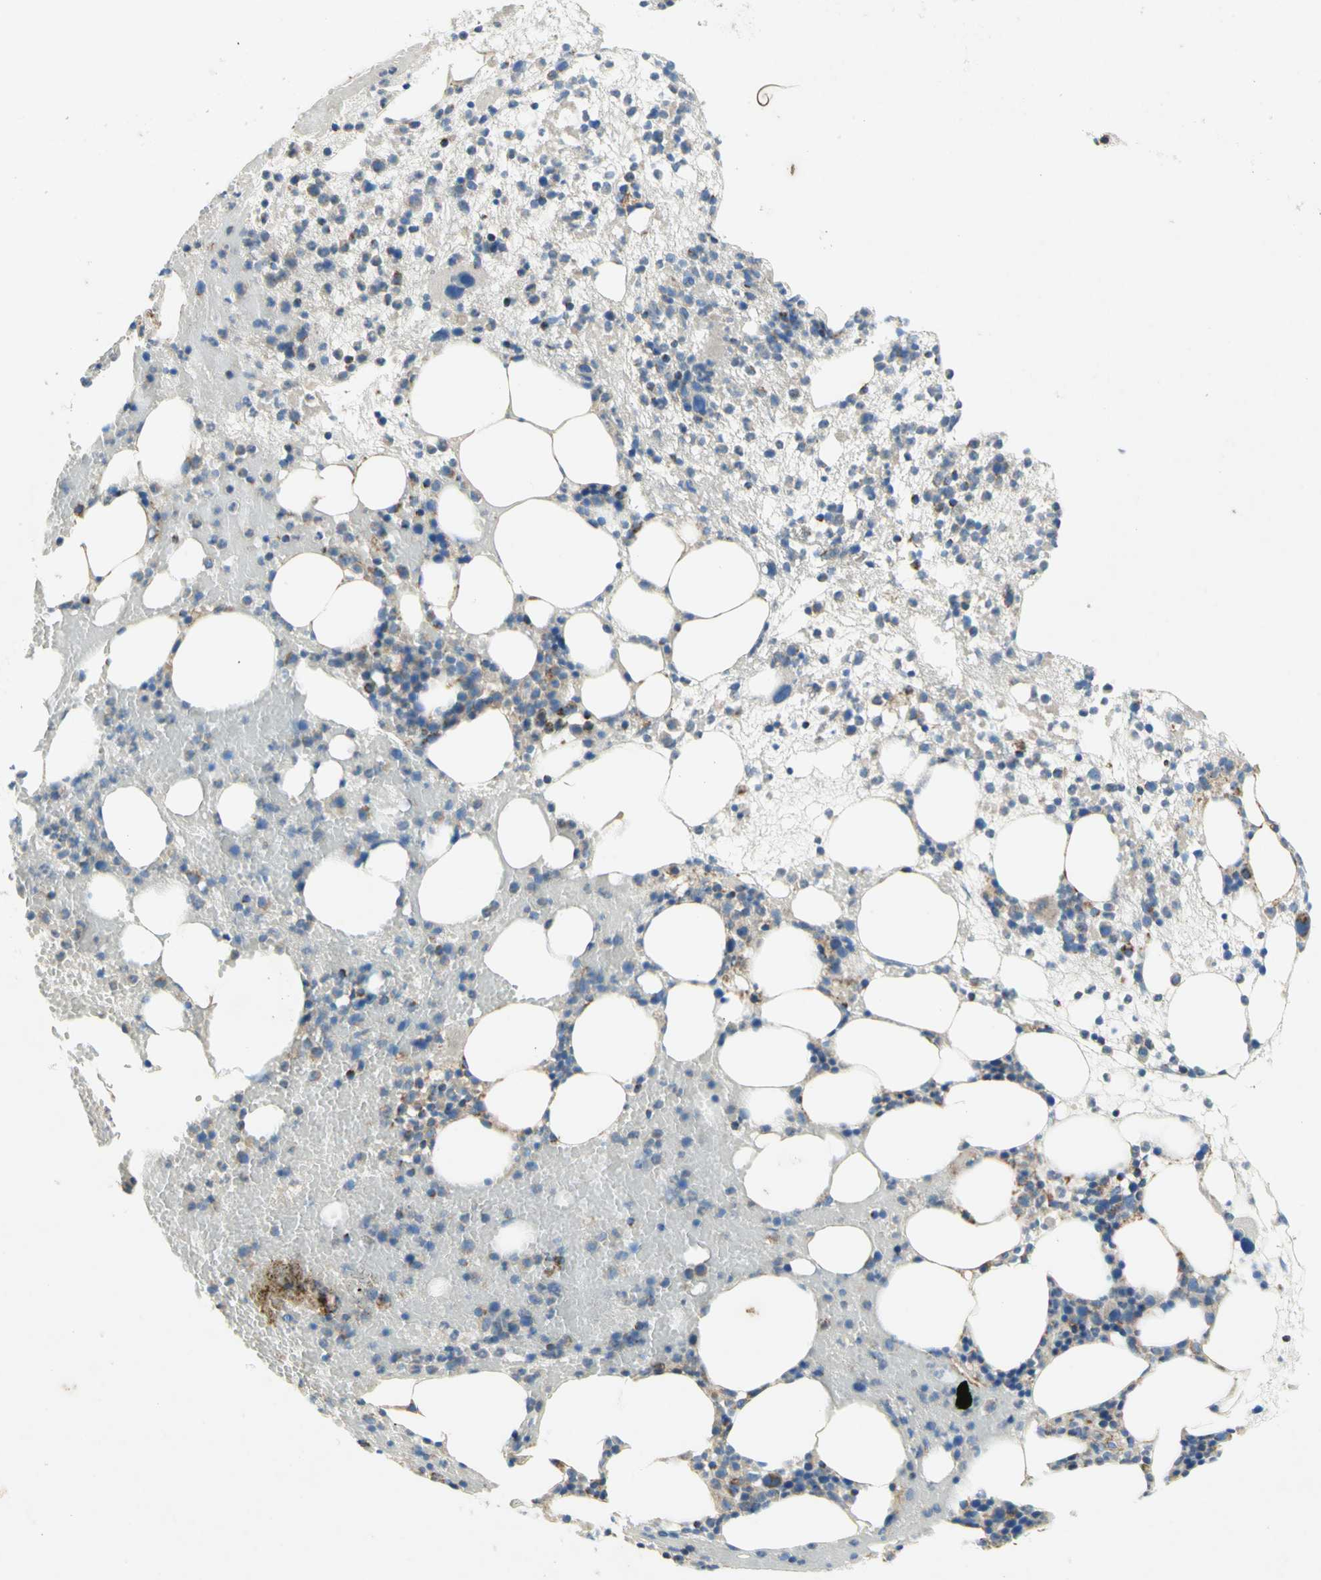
{"staining": {"intensity": "weak", "quantity": "<25%", "location": "cytoplasmic/membranous"}, "tissue": "bone marrow", "cell_type": "Hematopoietic cells", "image_type": "normal", "snomed": [{"axis": "morphology", "description": "Normal tissue, NOS"}, {"axis": "morphology", "description": "Inflammation, NOS"}, {"axis": "topography", "description": "Bone marrow"}], "caption": "An image of bone marrow stained for a protein displays no brown staining in hematopoietic cells. (DAB (3,3'-diaminobenzidine) immunohistochemistry (IHC) visualized using brightfield microscopy, high magnification).", "gene": "SDHB", "patient": {"sex": "female", "age": 79}}